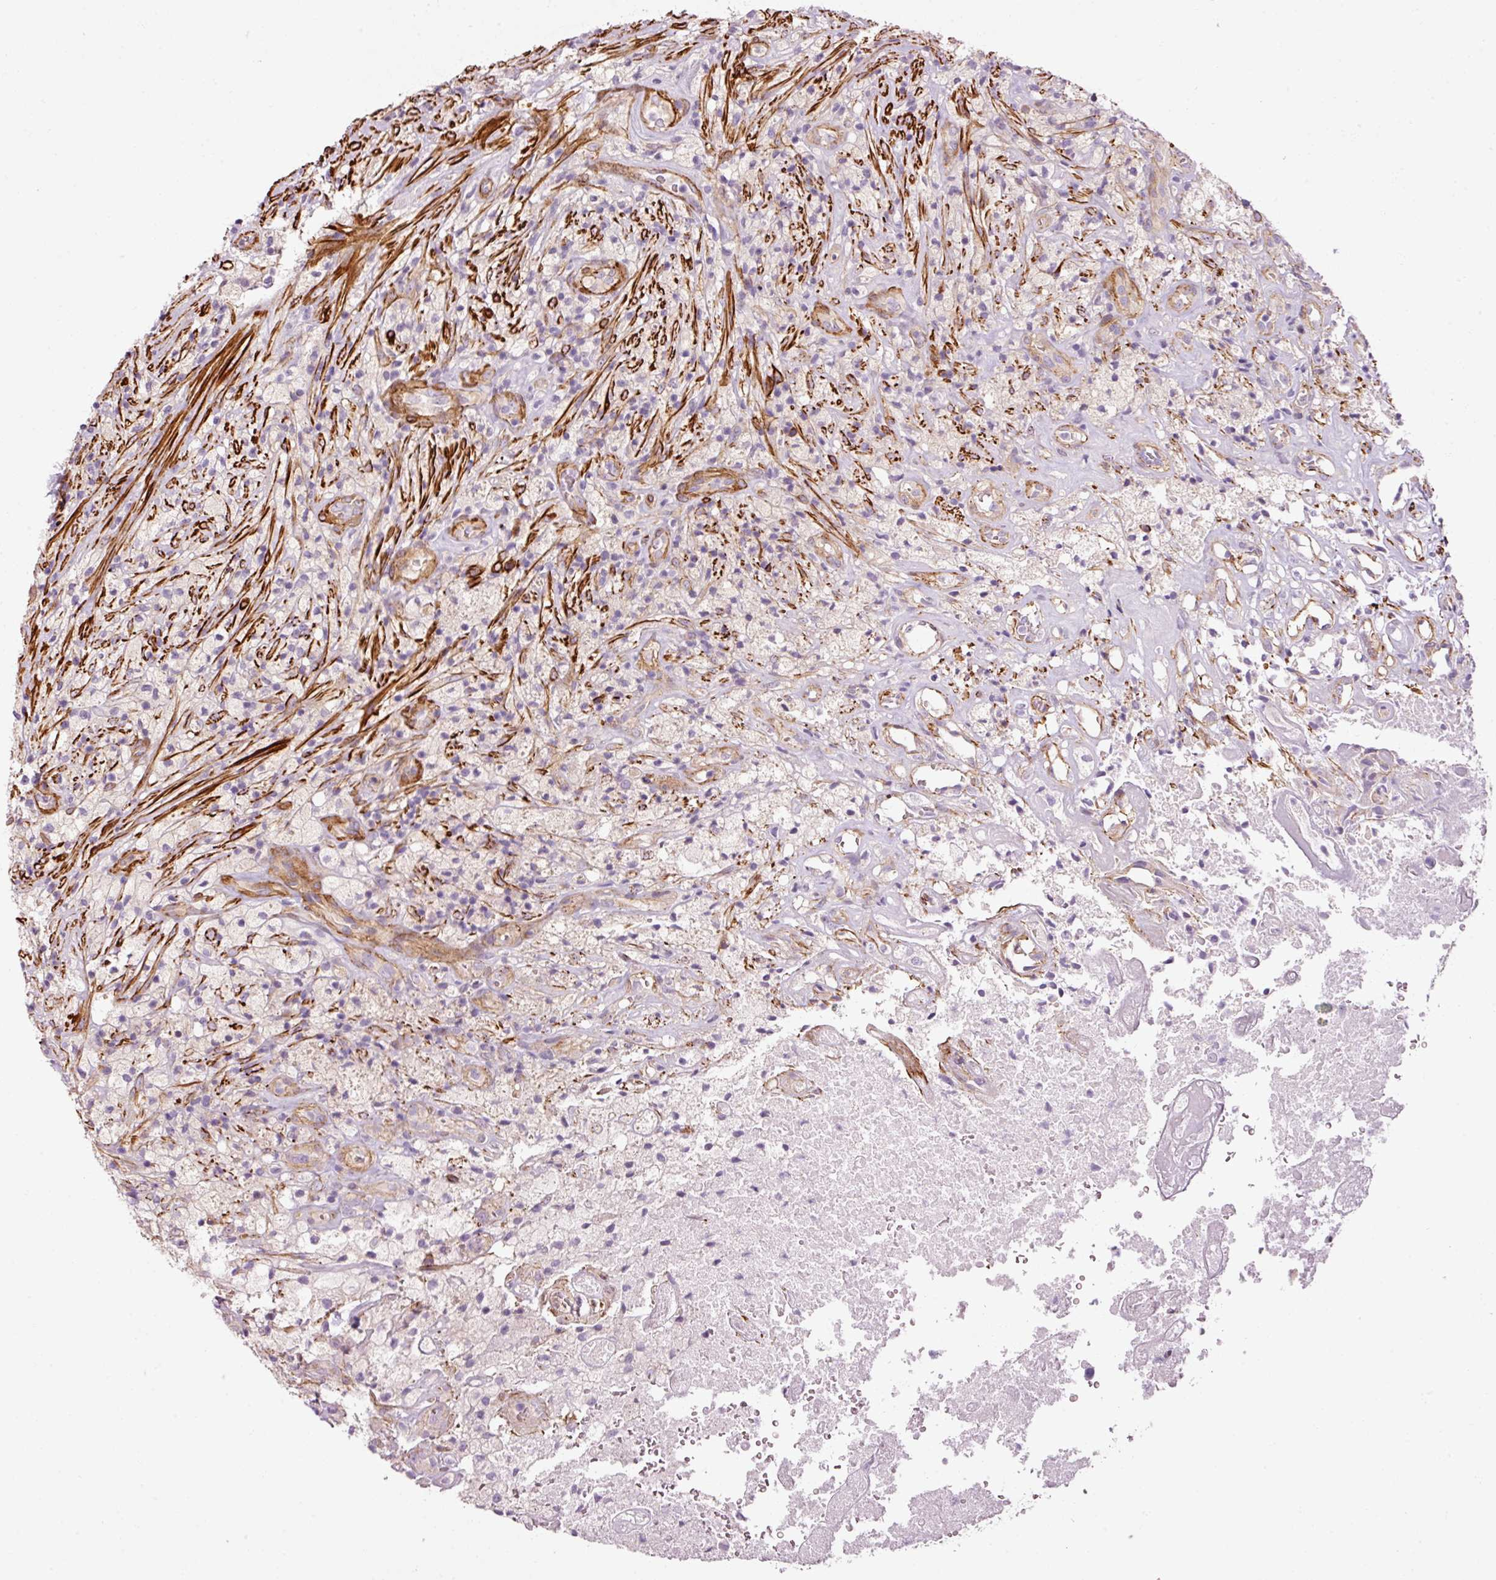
{"staining": {"intensity": "negative", "quantity": "none", "location": "none"}, "tissue": "glioma", "cell_type": "Tumor cells", "image_type": "cancer", "snomed": [{"axis": "morphology", "description": "Glioma, malignant, High grade"}, {"axis": "topography", "description": "Brain"}], "caption": "An immunohistochemistry photomicrograph of glioma is shown. There is no staining in tumor cells of glioma.", "gene": "ANKRD20A1", "patient": {"sex": "male", "age": 69}}